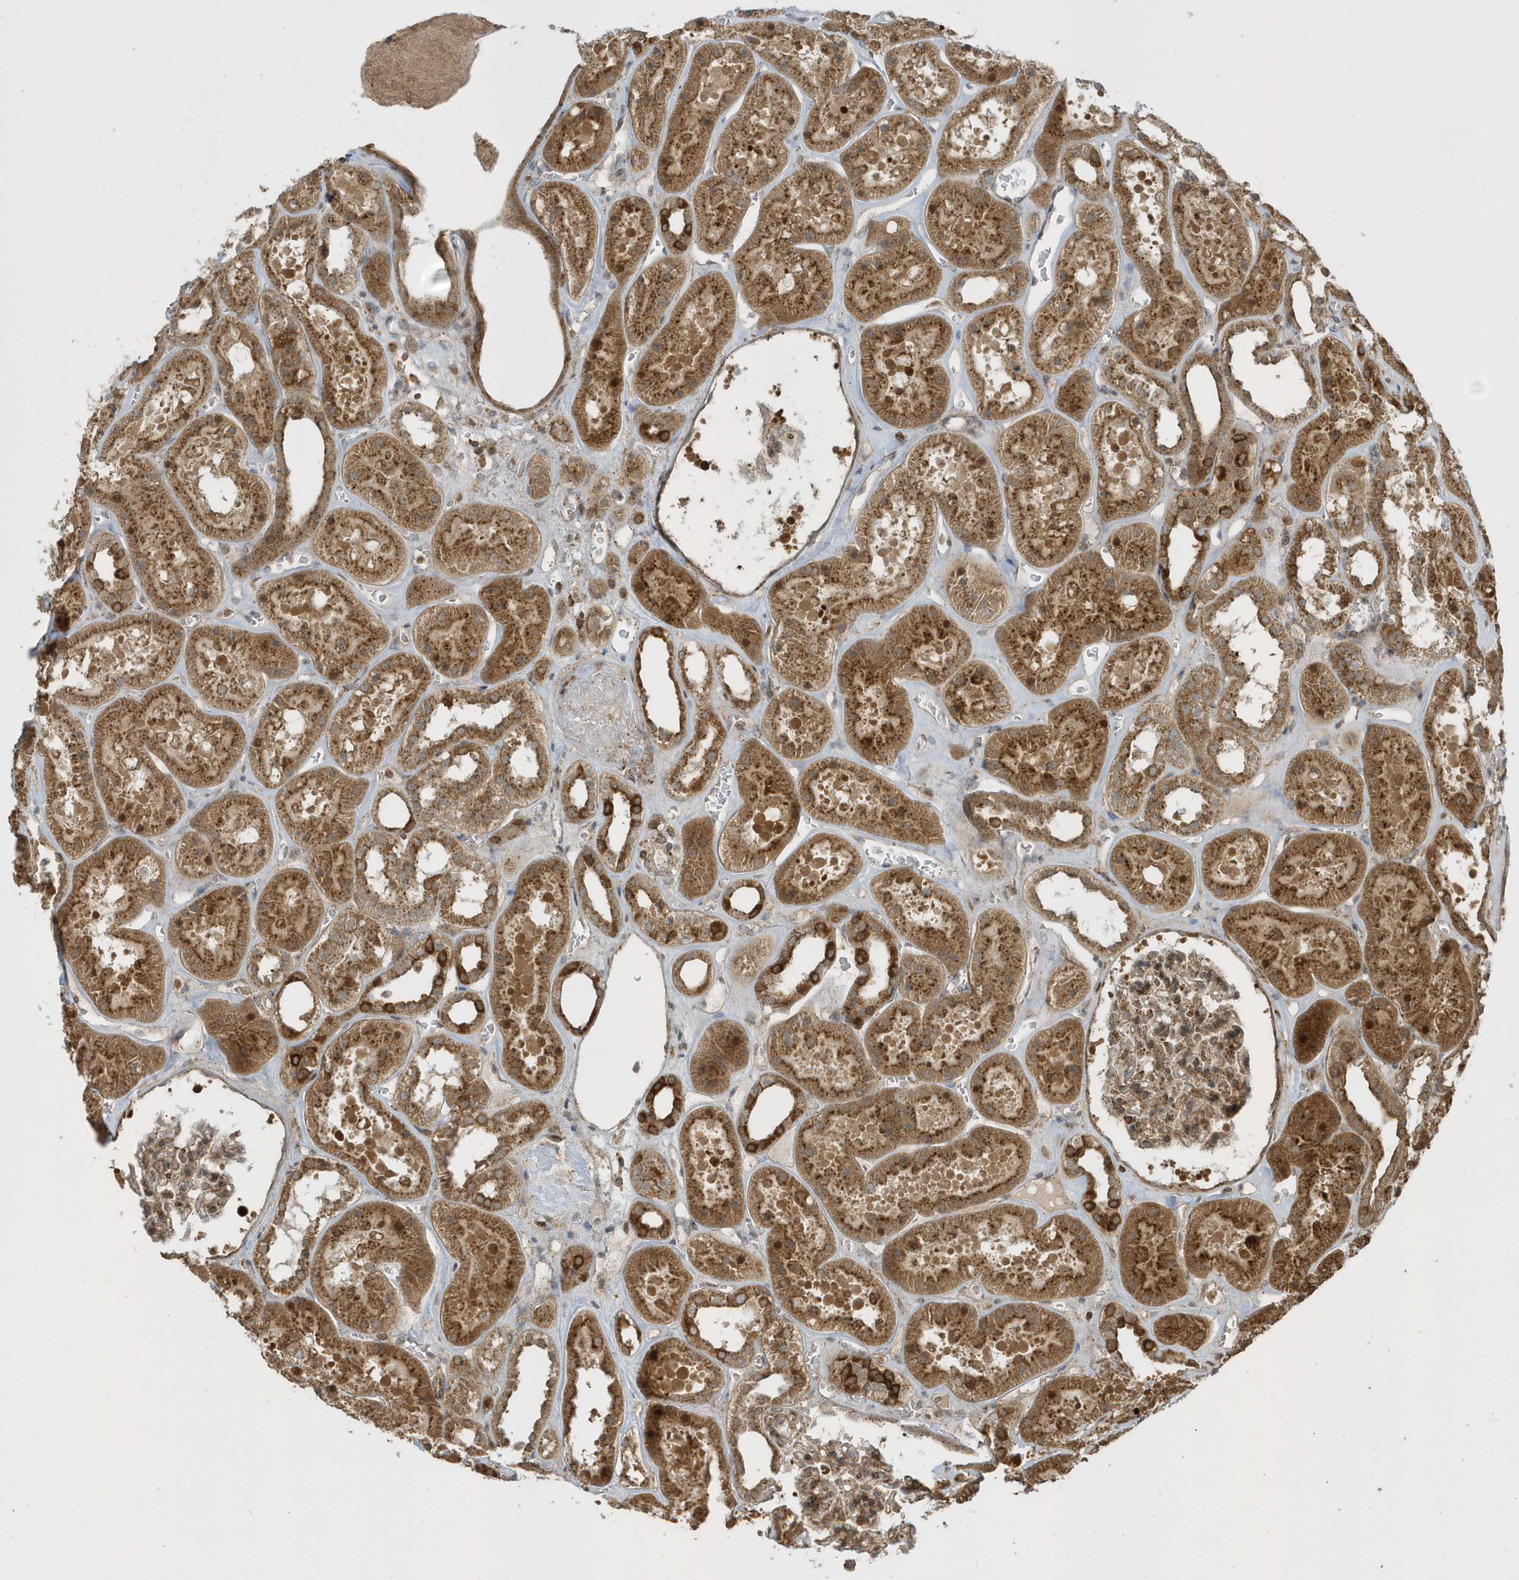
{"staining": {"intensity": "moderate", "quantity": ">75%", "location": "cytoplasmic/membranous,nuclear"}, "tissue": "kidney", "cell_type": "Cells in glomeruli", "image_type": "normal", "snomed": [{"axis": "morphology", "description": "Normal tissue, NOS"}, {"axis": "topography", "description": "Kidney"}], "caption": "Benign kidney was stained to show a protein in brown. There is medium levels of moderate cytoplasmic/membranous,nuclear staining in approximately >75% of cells in glomeruli. (DAB (3,3'-diaminobenzidine) = brown stain, brightfield microscopy at high magnification).", "gene": "STAMBP", "patient": {"sex": "female", "age": 41}}